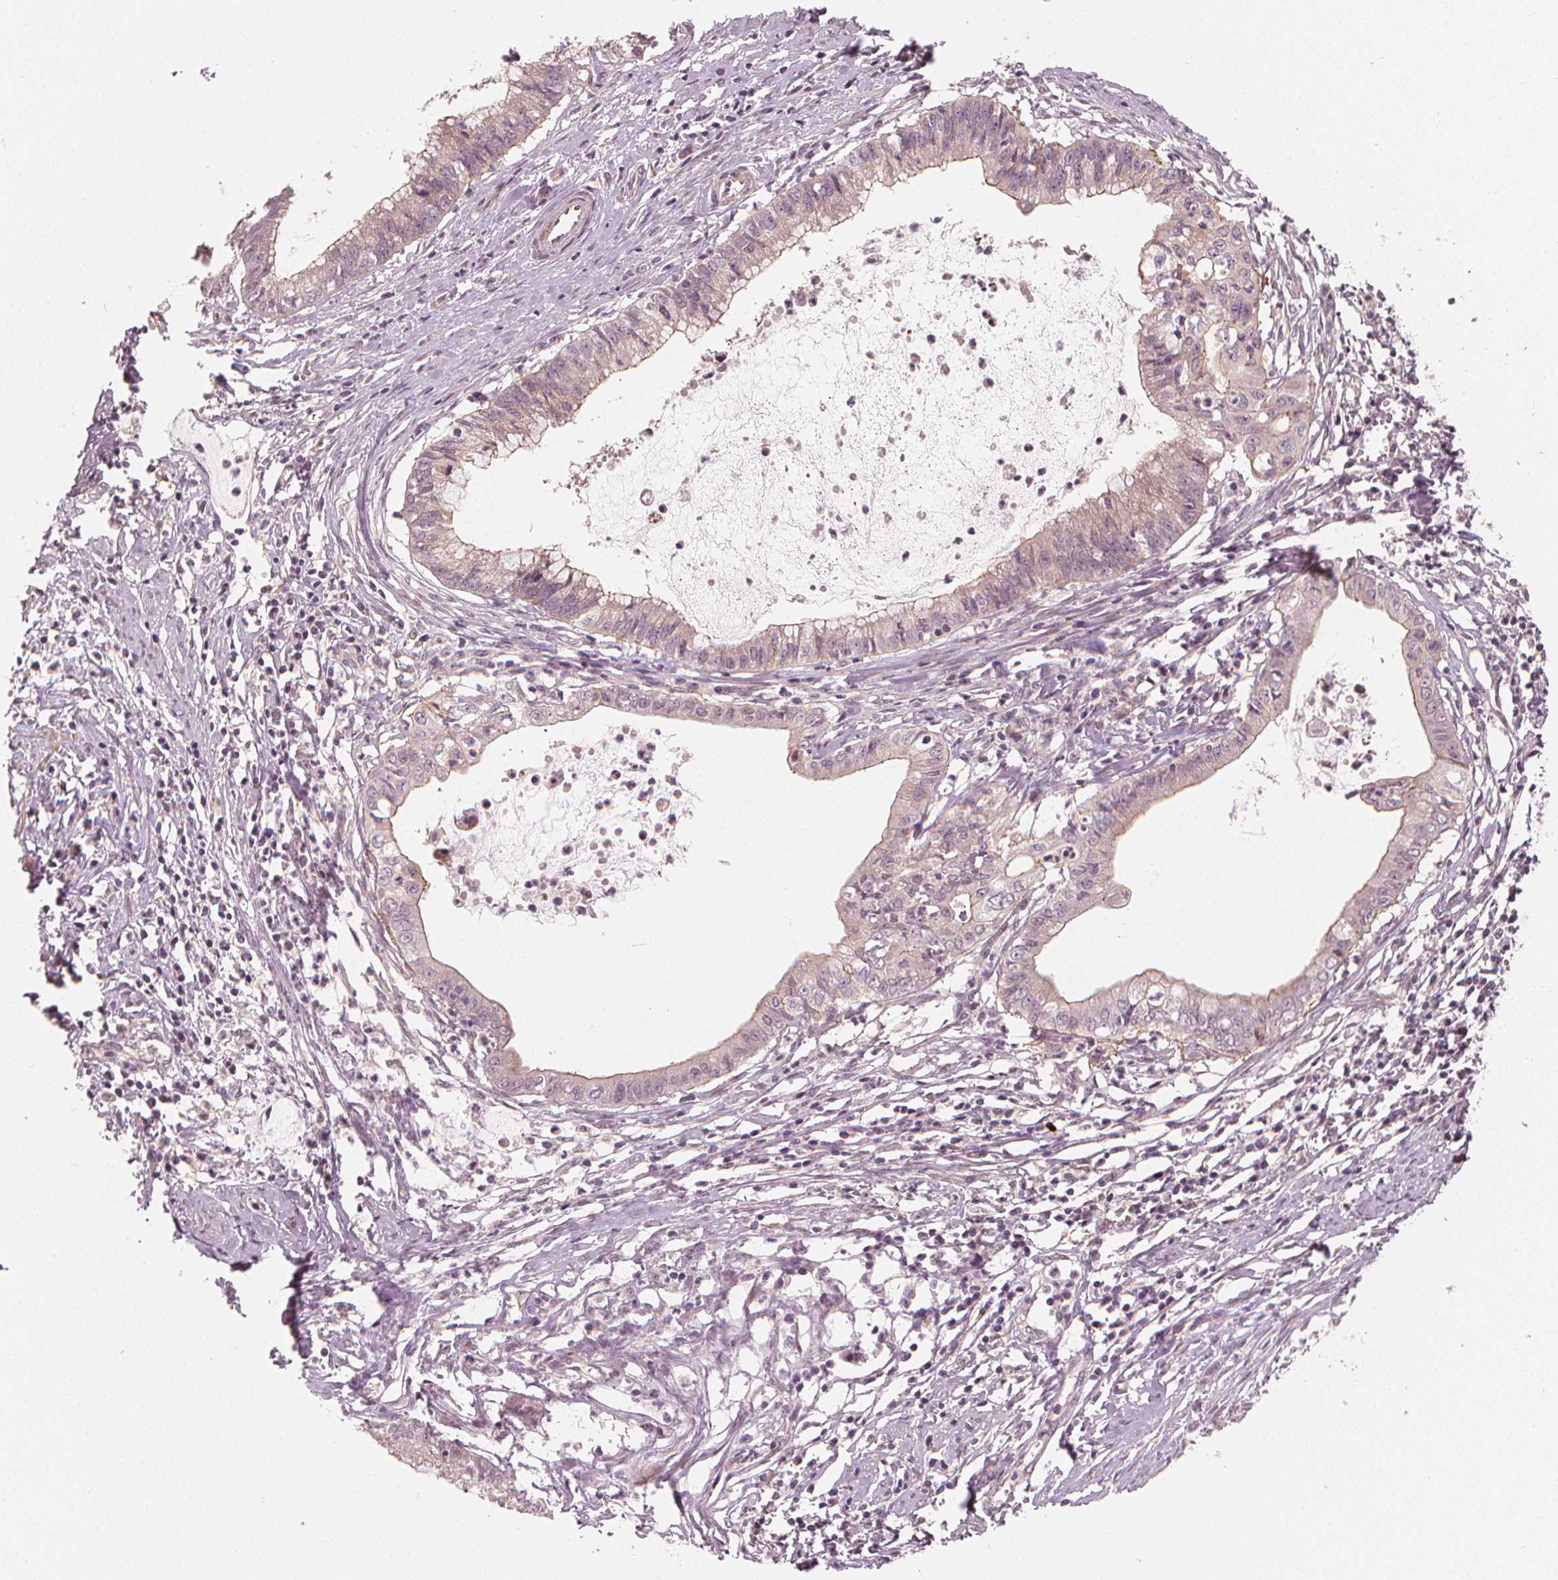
{"staining": {"intensity": "weak", "quantity": "<25%", "location": "cytoplasmic/membranous"}, "tissue": "cervical cancer", "cell_type": "Tumor cells", "image_type": "cancer", "snomed": [{"axis": "morphology", "description": "Normal tissue, NOS"}, {"axis": "morphology", "description": "Adenocarcinoma, NOS"}, {"axis": "topography", "description": "Cervix"}], "caption": "High magnification brightfield microscopy of adenocarcinoma (cervical) stained with DAB (3,3'-diaminobenzidine) (brown) and counterstained with hematoxylin (blue): tumor cells show no significant staining. (DAB immunohistochemistry (IHC) visualized using brightfield microscopy, high magnification).", "gene": "CLBA1", "patient": {"sex": "female", "age": 38}}